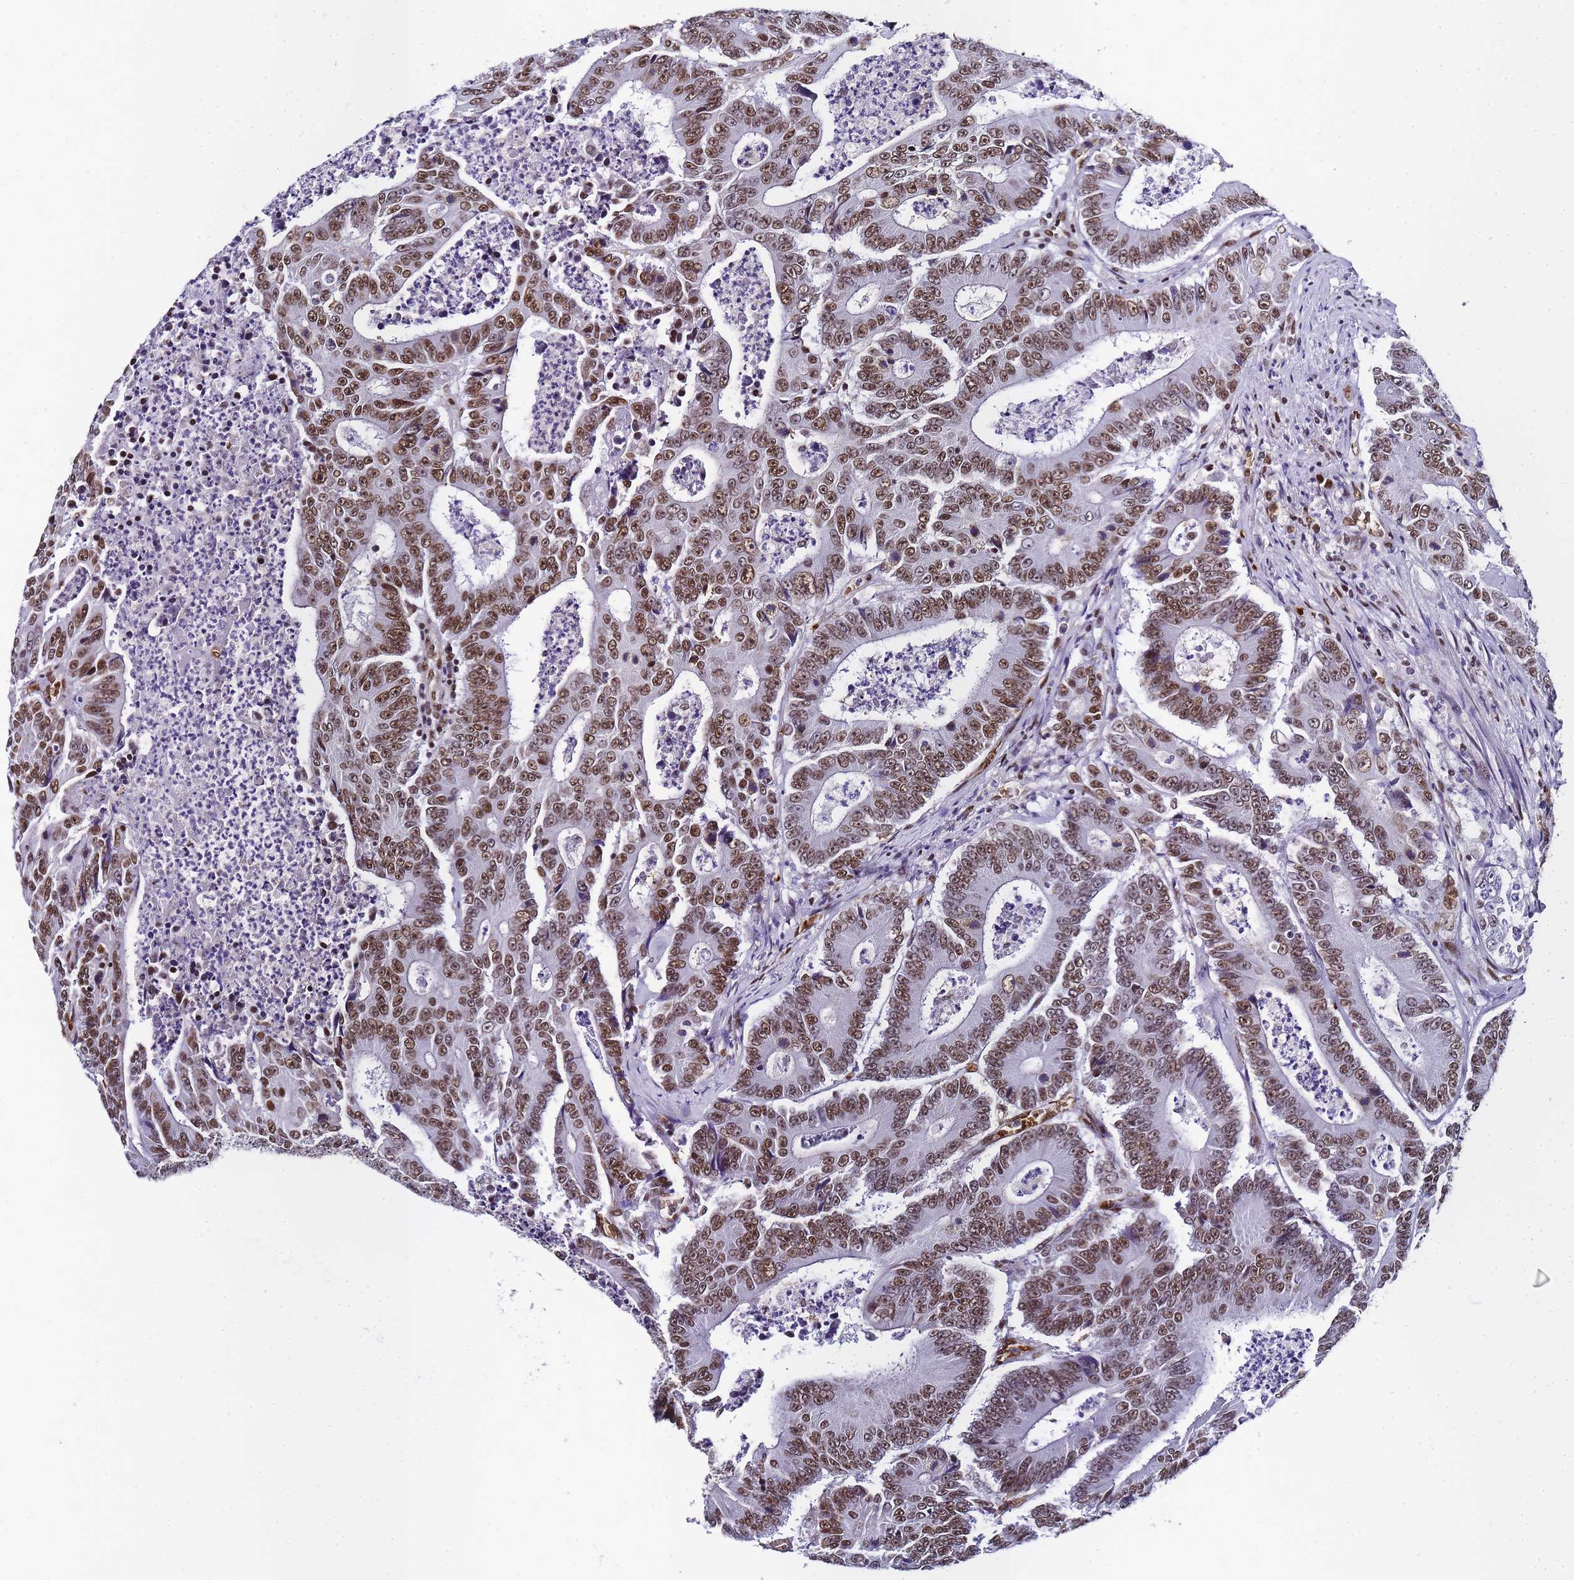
{"staining": {"intensity": "moderate", "quantity": ">75%", "location": "nuclear"}, "tissue": "colorectal cancer", "cell_type": "Tumor cells", "image_type": "cancer", "snomed": [{"axis": "morphology", "description": "Adenocarcinoma, NOS"}, {"axis": "topography", "description": "Colon"}], "caption": "Tumor cells demonstrate medium levels of moderate nuclear expression in about >75% of cells in colorectal cancer (adenocarcinoma).", "gene": "POLR1A", "patient": {"sex": "male", "age": 83}}